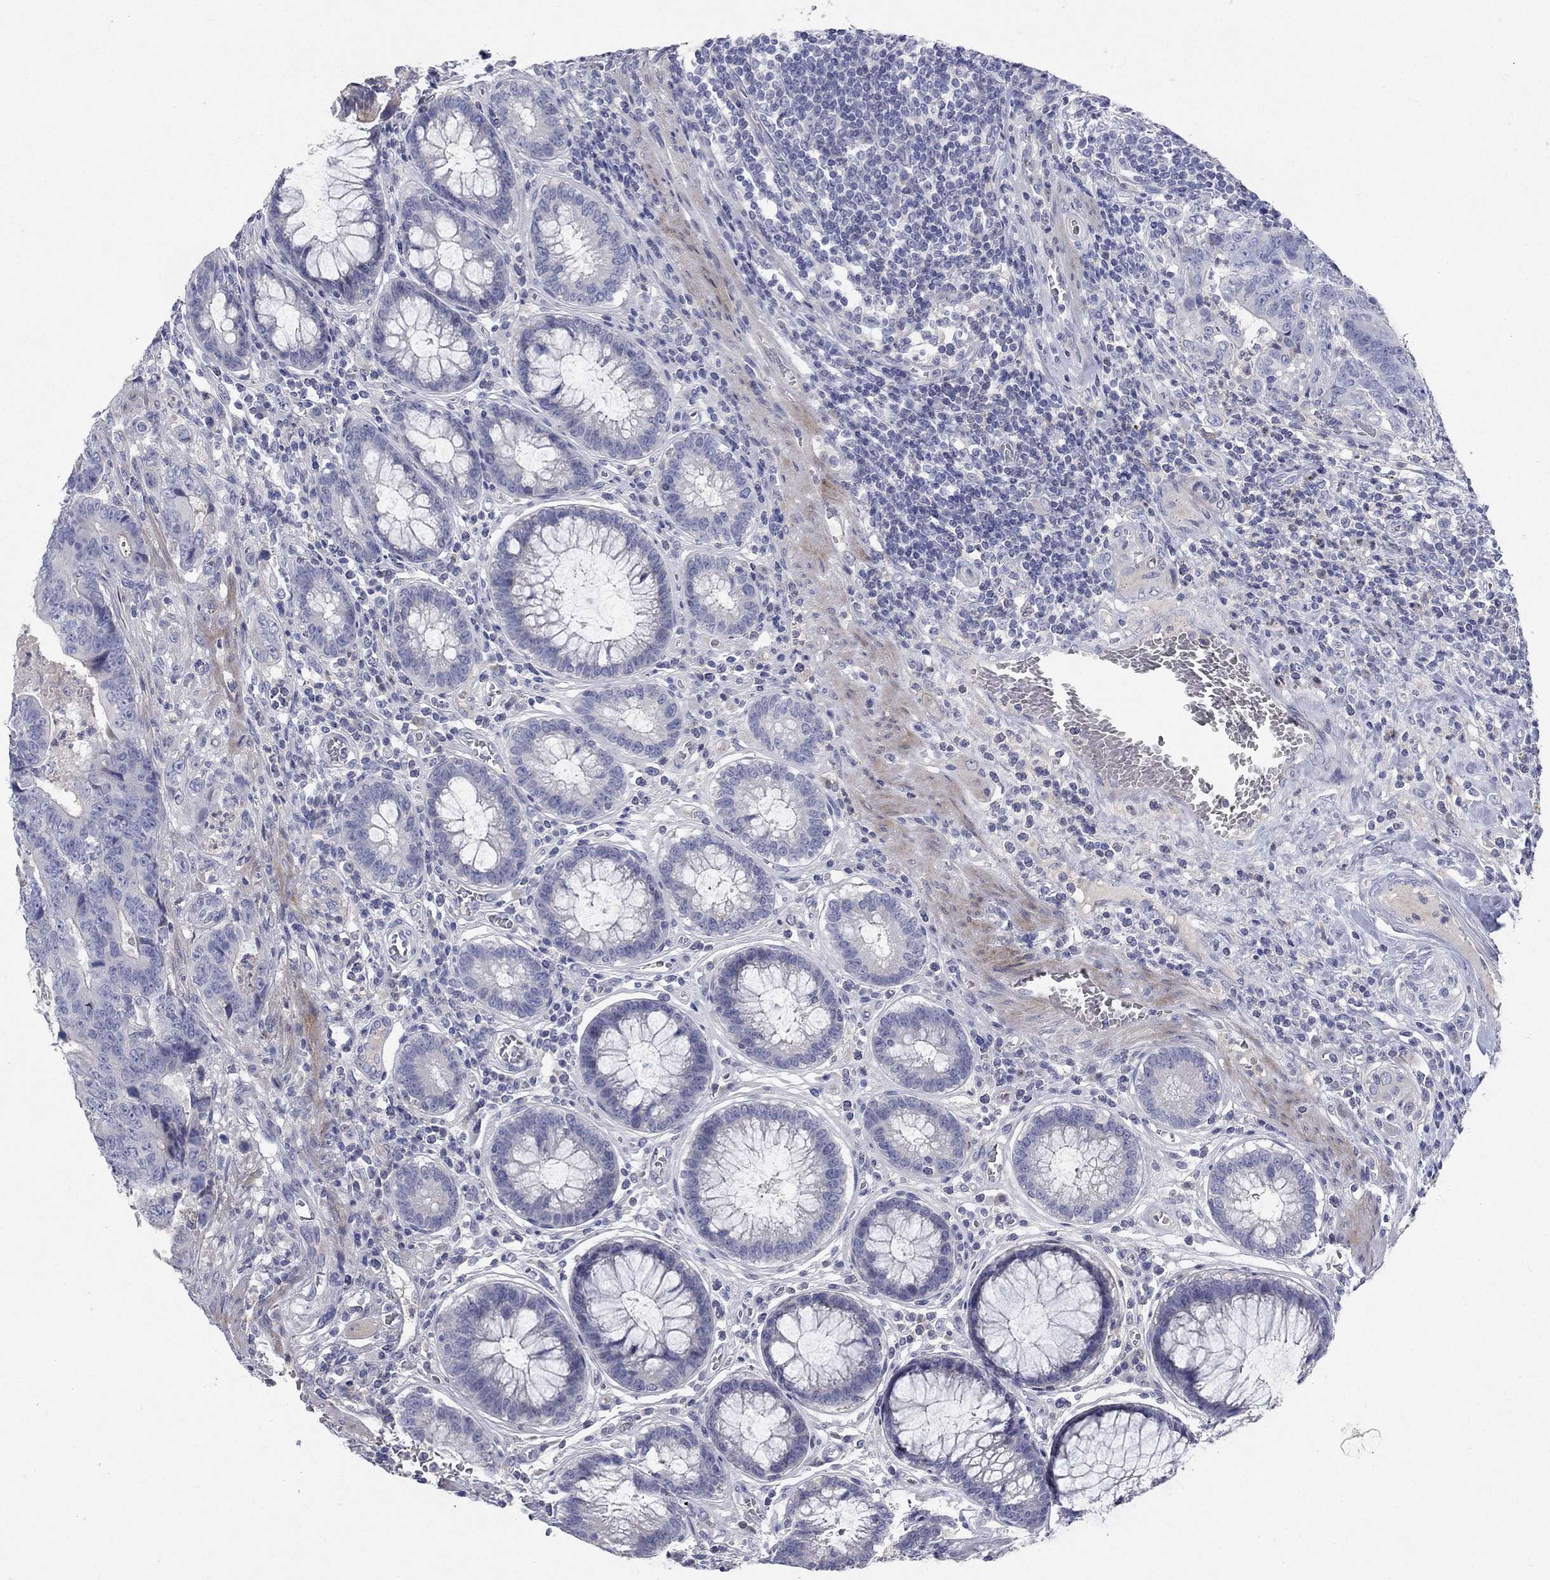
{"staining": {"intensity": "negative", "quantity": "none", "location": "none"}, "tissue": "colorectal cancer", "cell_type": "Tumor cells", "image_type": "cancer", "snomed": [{"axis": "morphology", "description": "Adenocarcinoma, NOS"}, {"axis": "topography", "description": "Colon"}], "caption": "The micrograph reveals no significant staining in tumor cells of adenocarcinoma (colorectal).", "gene": "TMEM249", "patient": {"sex": "female", "age": 48}}